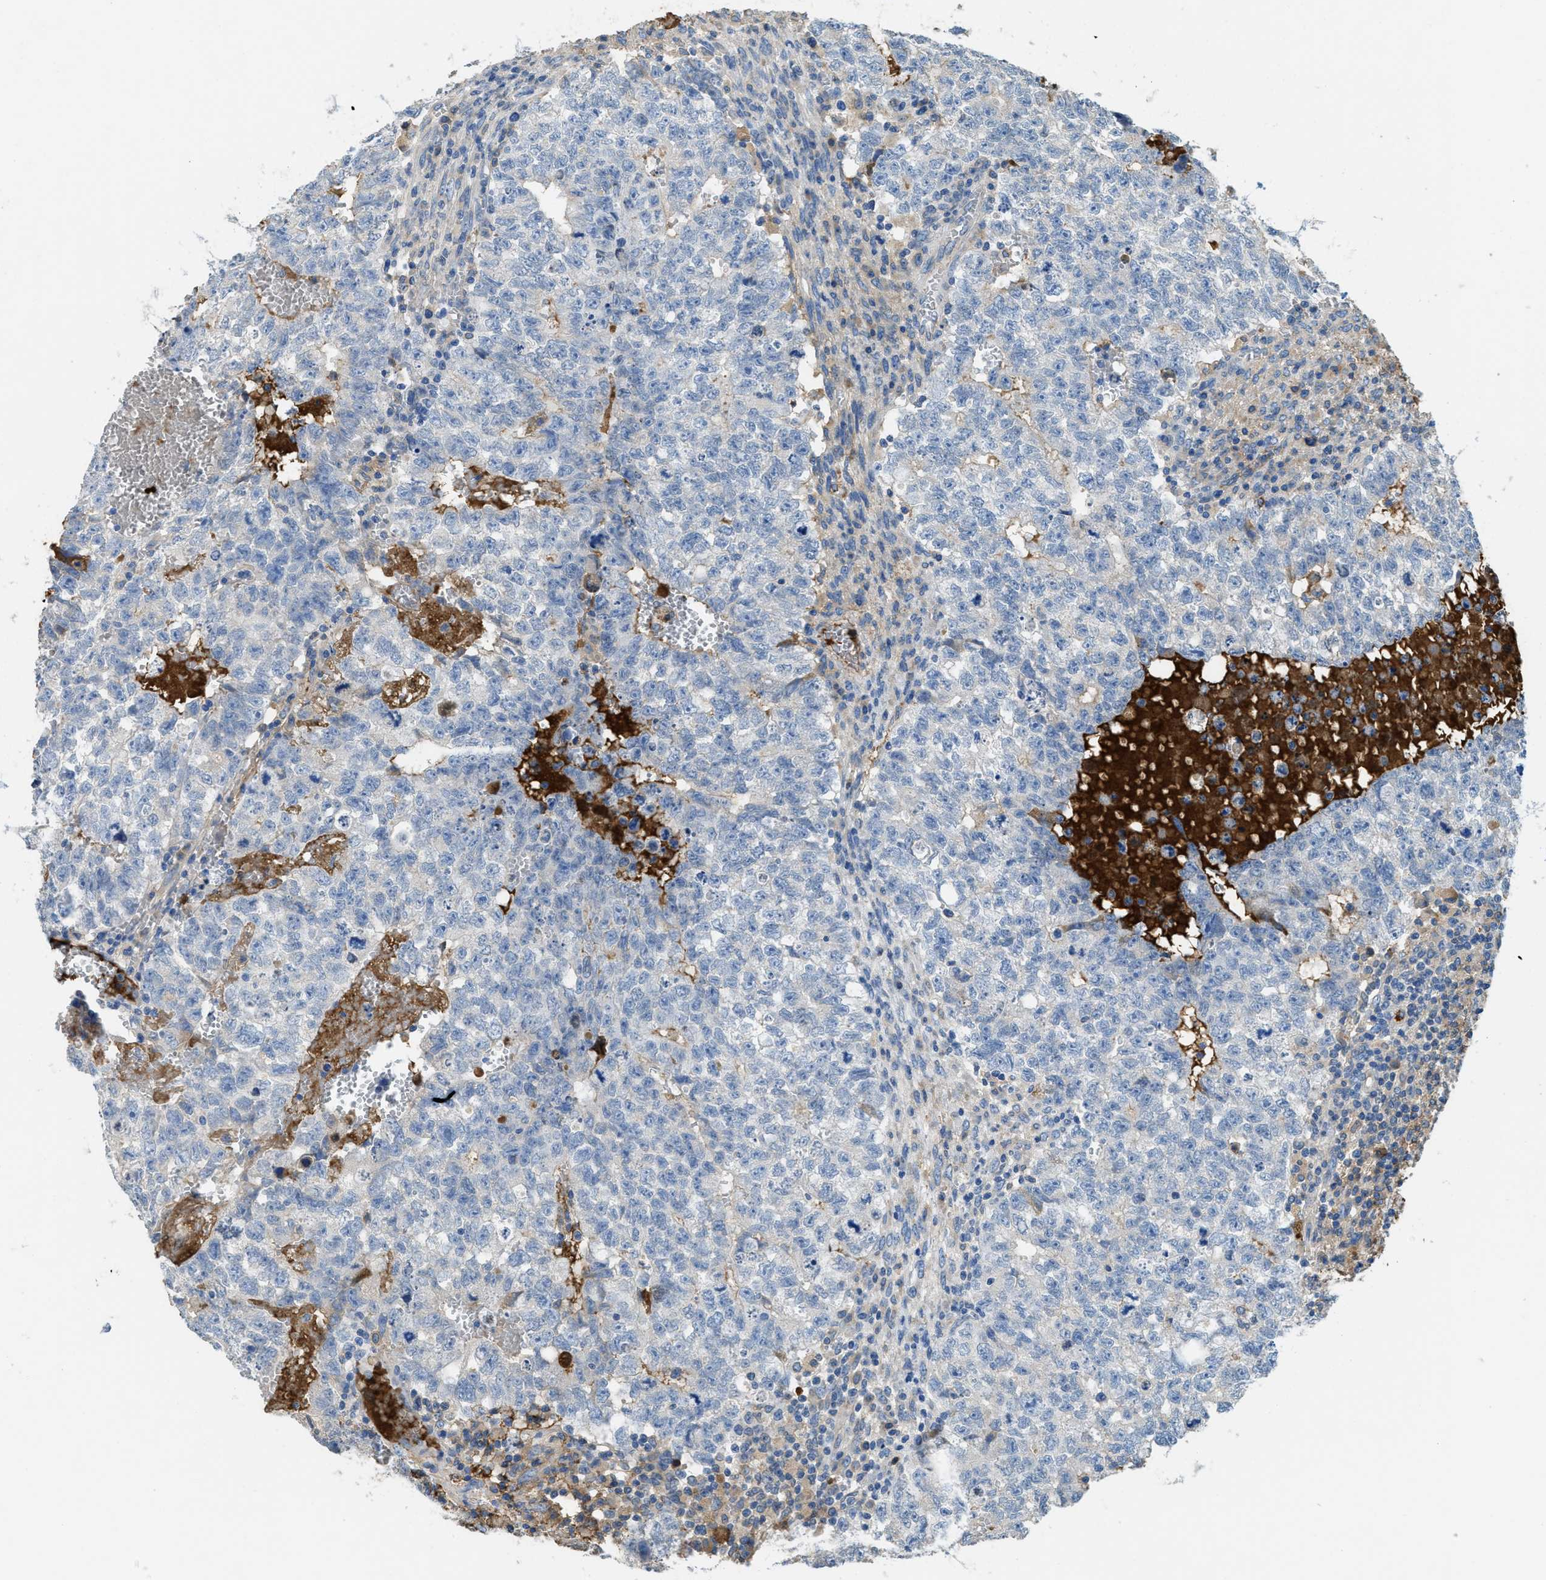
{"staining": {"intensity": "negative", "quantity": "none", "location": "none"}, "tissue": "testis cancer", "cell_type": "Tumor cells", "image_type": "cancer", "snomed": [{"axis": "morphology", "description": "Seminoma, NOS"}, {"axis": "morphology", "description": "Carcinoma, Embryonal, NOS"}, {"axis": "topography", "description": "Testis"}], "caption": "Immunohistochemistry (IHC) of testis cancer exhibits no staining in tumor cells. (DAB IHC, high magnification).", "gene": "MPDU1", "patient": {"sex": "male", "age": 38}}